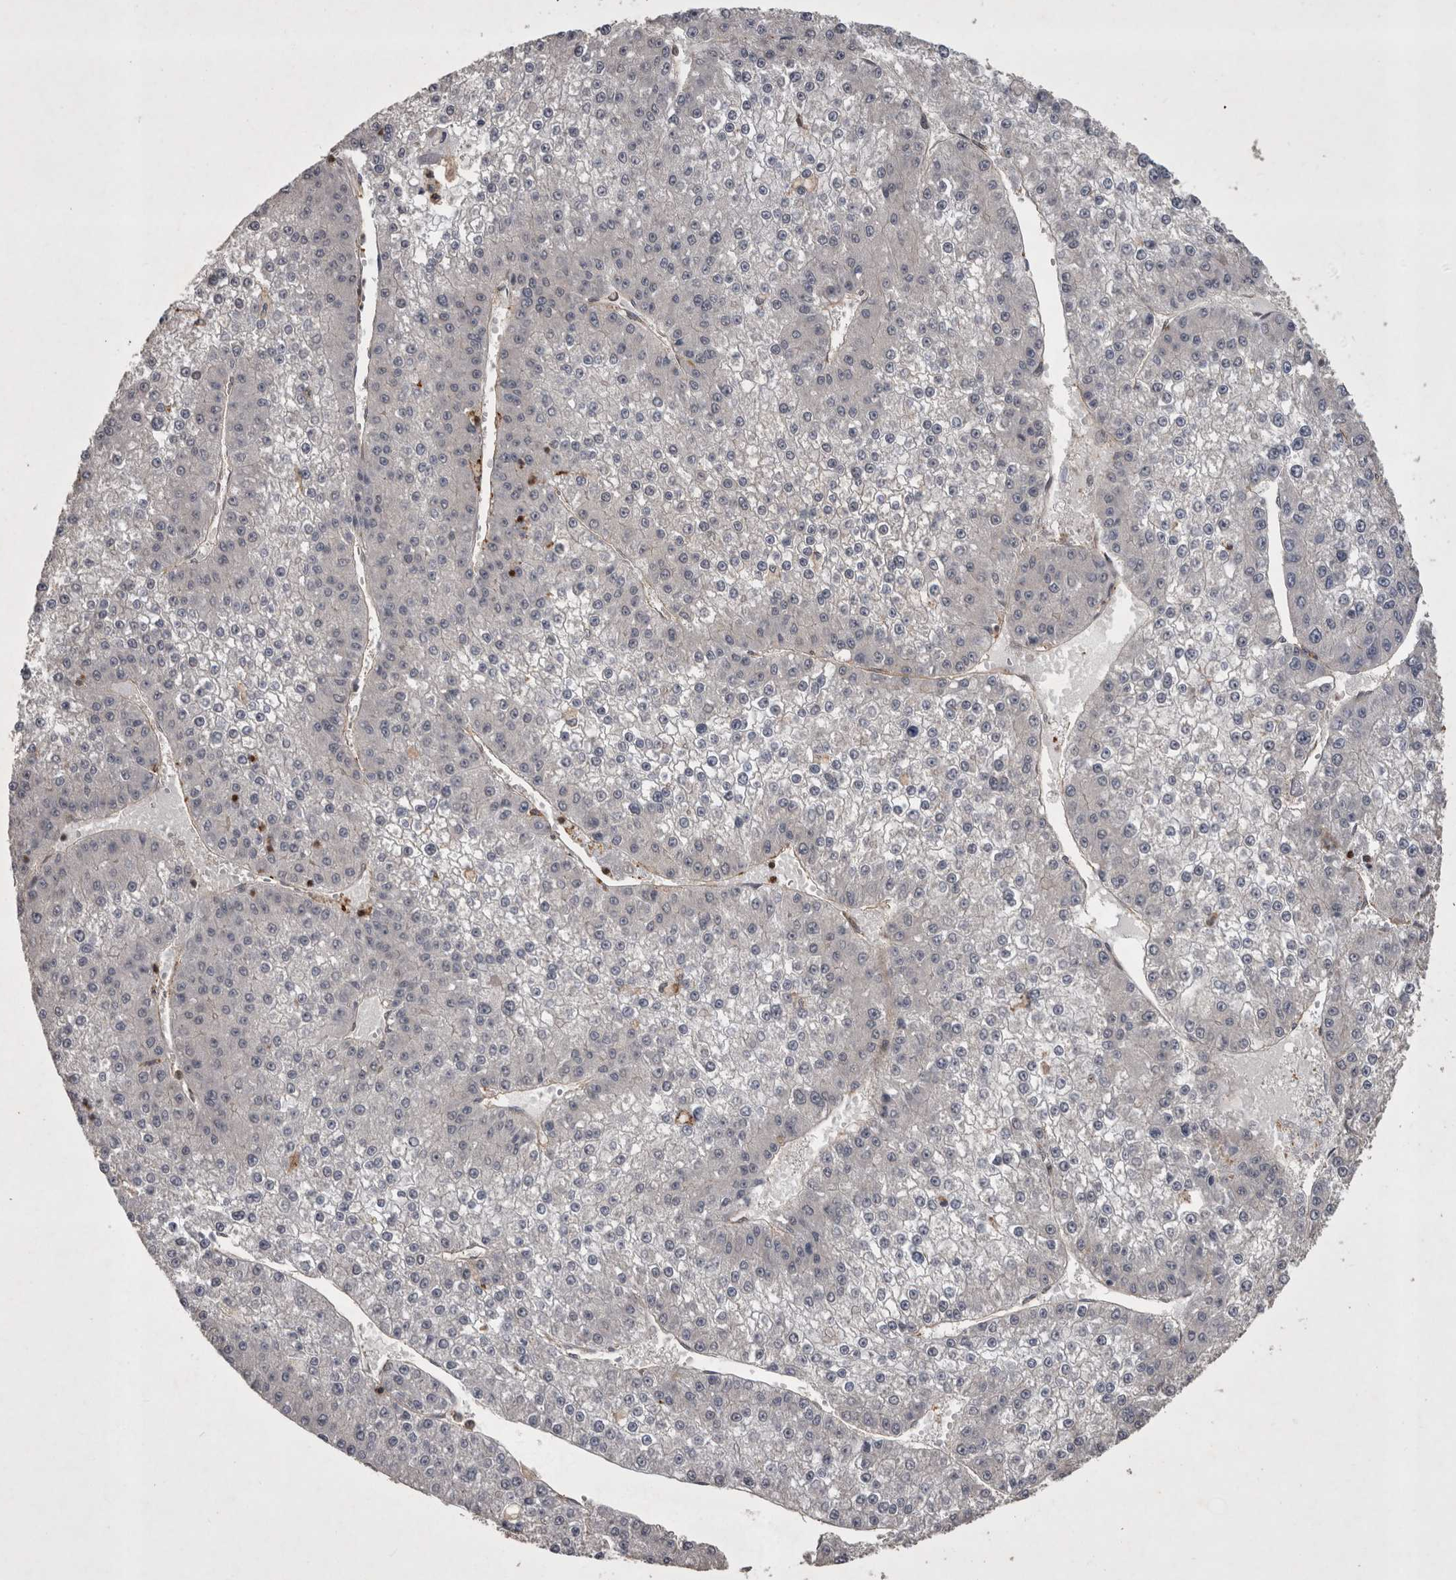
{"staining": {"intensity": "negative", "quantity": "none", "location": "none"}, "tissue": "liver cancer", "cell_type": "Tumor cells", "image_type": "cancer", "snomed": [{"axis": "morphology", "description": "Carcinoma, Hepatocellular, NOS"}, {"axis": "topography", "description": "Liver"}], "caption": "There is no significant staining in tumor cells of liver cancer (hepatocellular carcinoma). The staining is performed using DAB brown chromogen with nuclei counter-stained in using hematoxylin.", "gene": "SPATA48", "patient": {"sex": "female", "age": 73}}